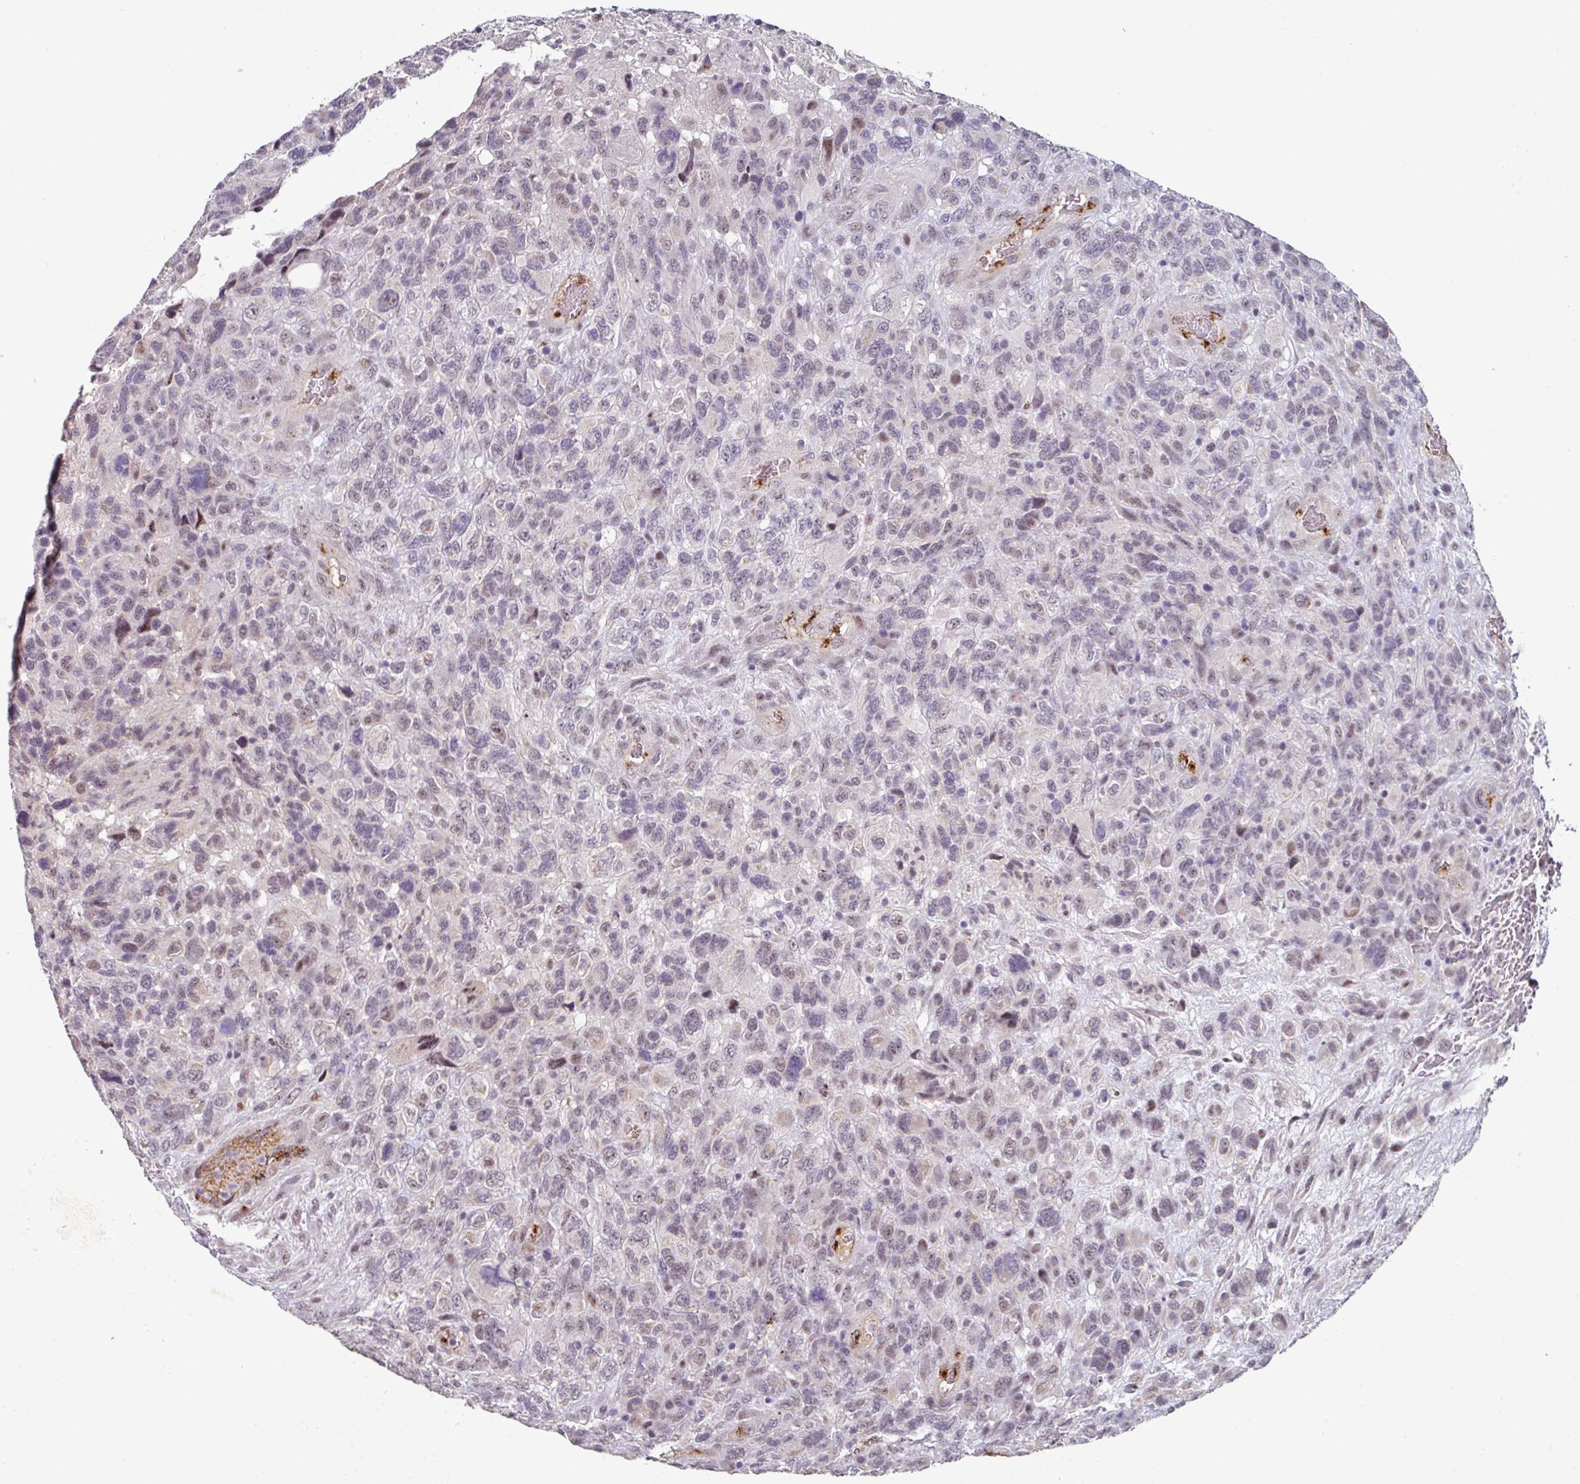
{"staining": {"intensity": "moderate", "quantity": "<25%", "location": "nuclear"}, "tissue": "glioma", "cell_type": "Tumor cells", "image_type": "cancer", "snomed": [{"axis": "morphology", "description": "Glioma, malignant, High grade"}, {"axis": "topography", "description": "Brain"}], "caption": "Protein expression analysis of malignant high-grade glioma demonstrates moderate nuclear expression in approximately <25% of tumor cells.", "gene": "SIDT2", "patient": {"sex": "male", "age": 61}}